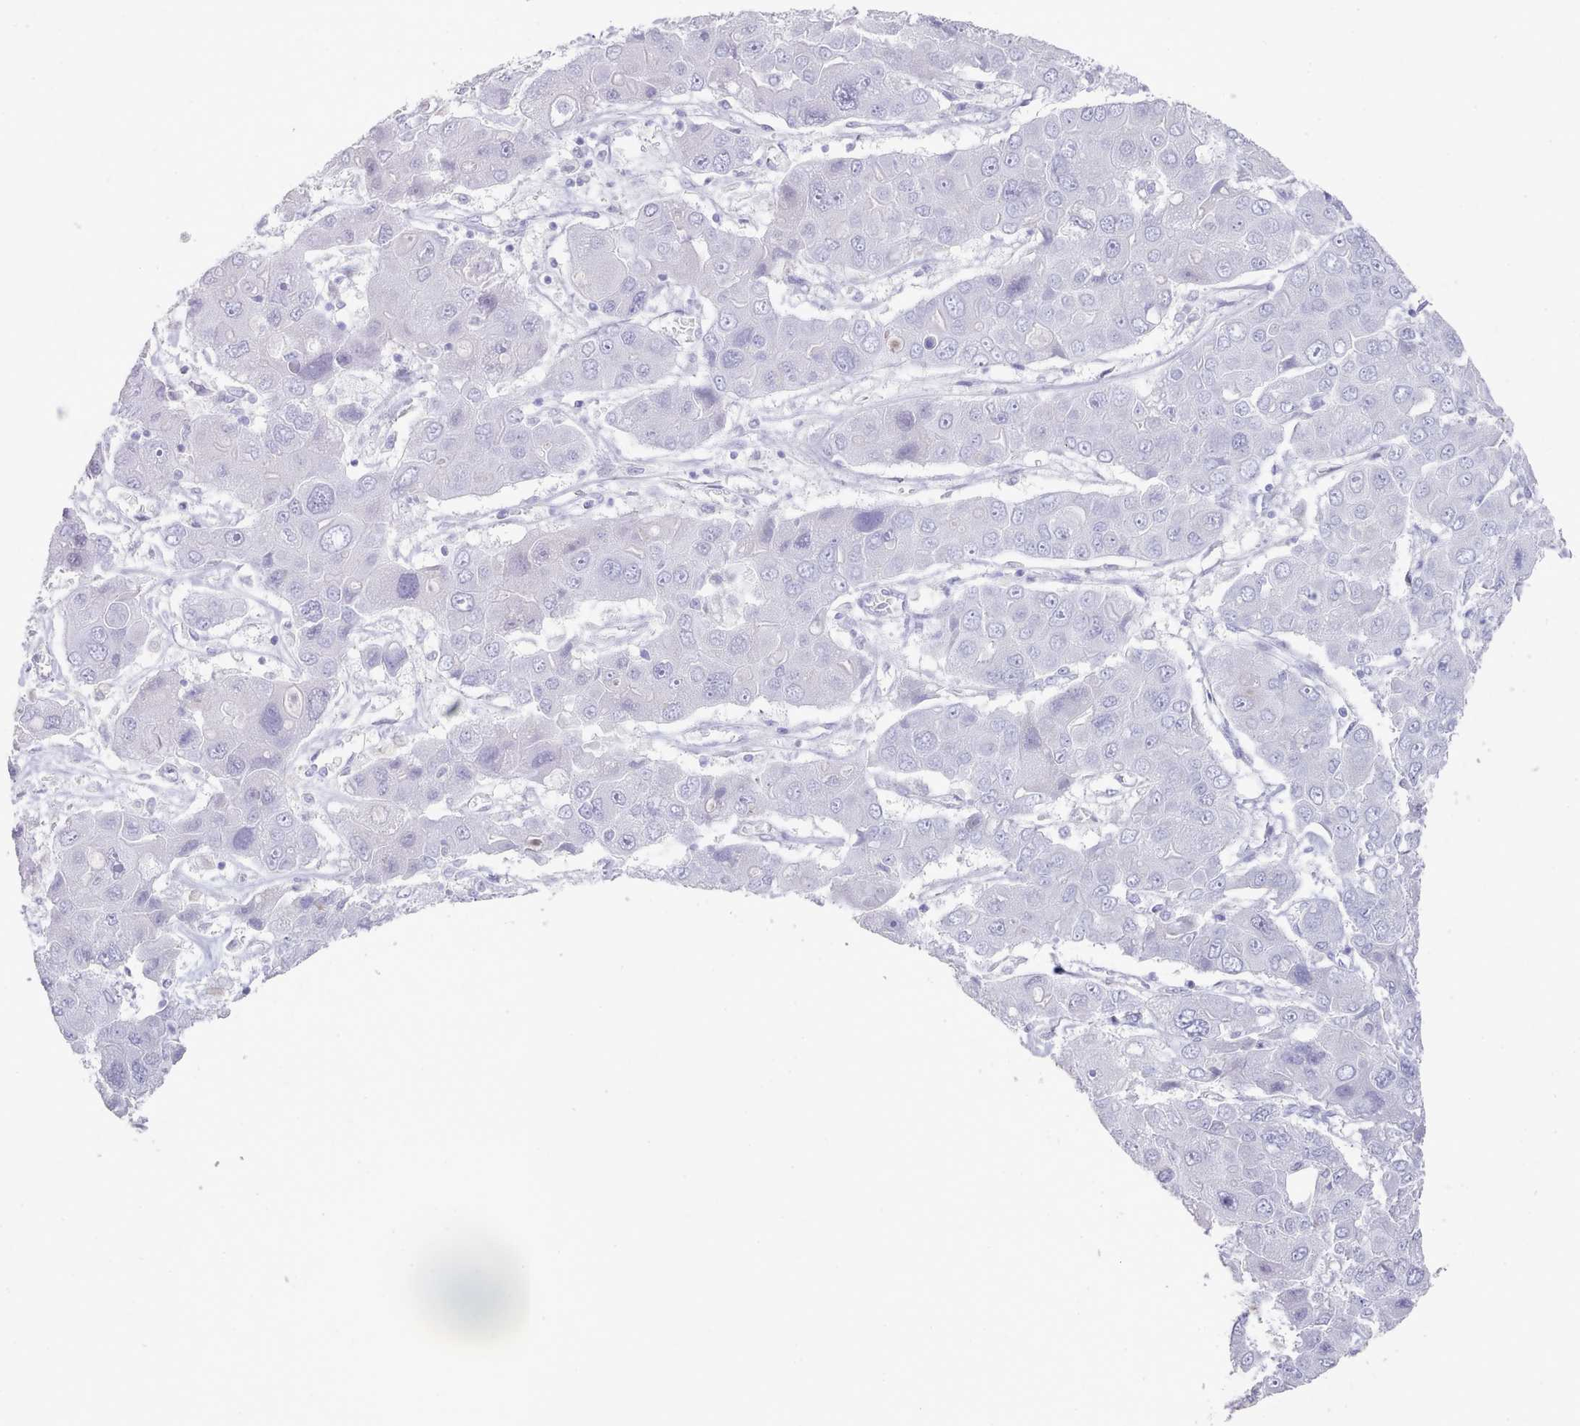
{"staining": {"intensity": "negative", "quantity": "none", "location": "none"}, "tissue": "liver cancer", "cell_type": "Tumor cells", "image_type": "cancer", "snomed": [{"axis": "morphology", "description": "Cholangiocarcinoma"}, {"axis": "topography", "description": "Liver"}], "caption": "Histopathology image shows no significant protein positivity in tumor cells of liver cholangiocarcinoma. (Brightfield microscopy of DAB (3,3'-diaminobenzidine) immunohistochemistry (IHC) at high magnification).", "gene": "LRRC37A", "patient": {"sex": "male", "age": 67}}